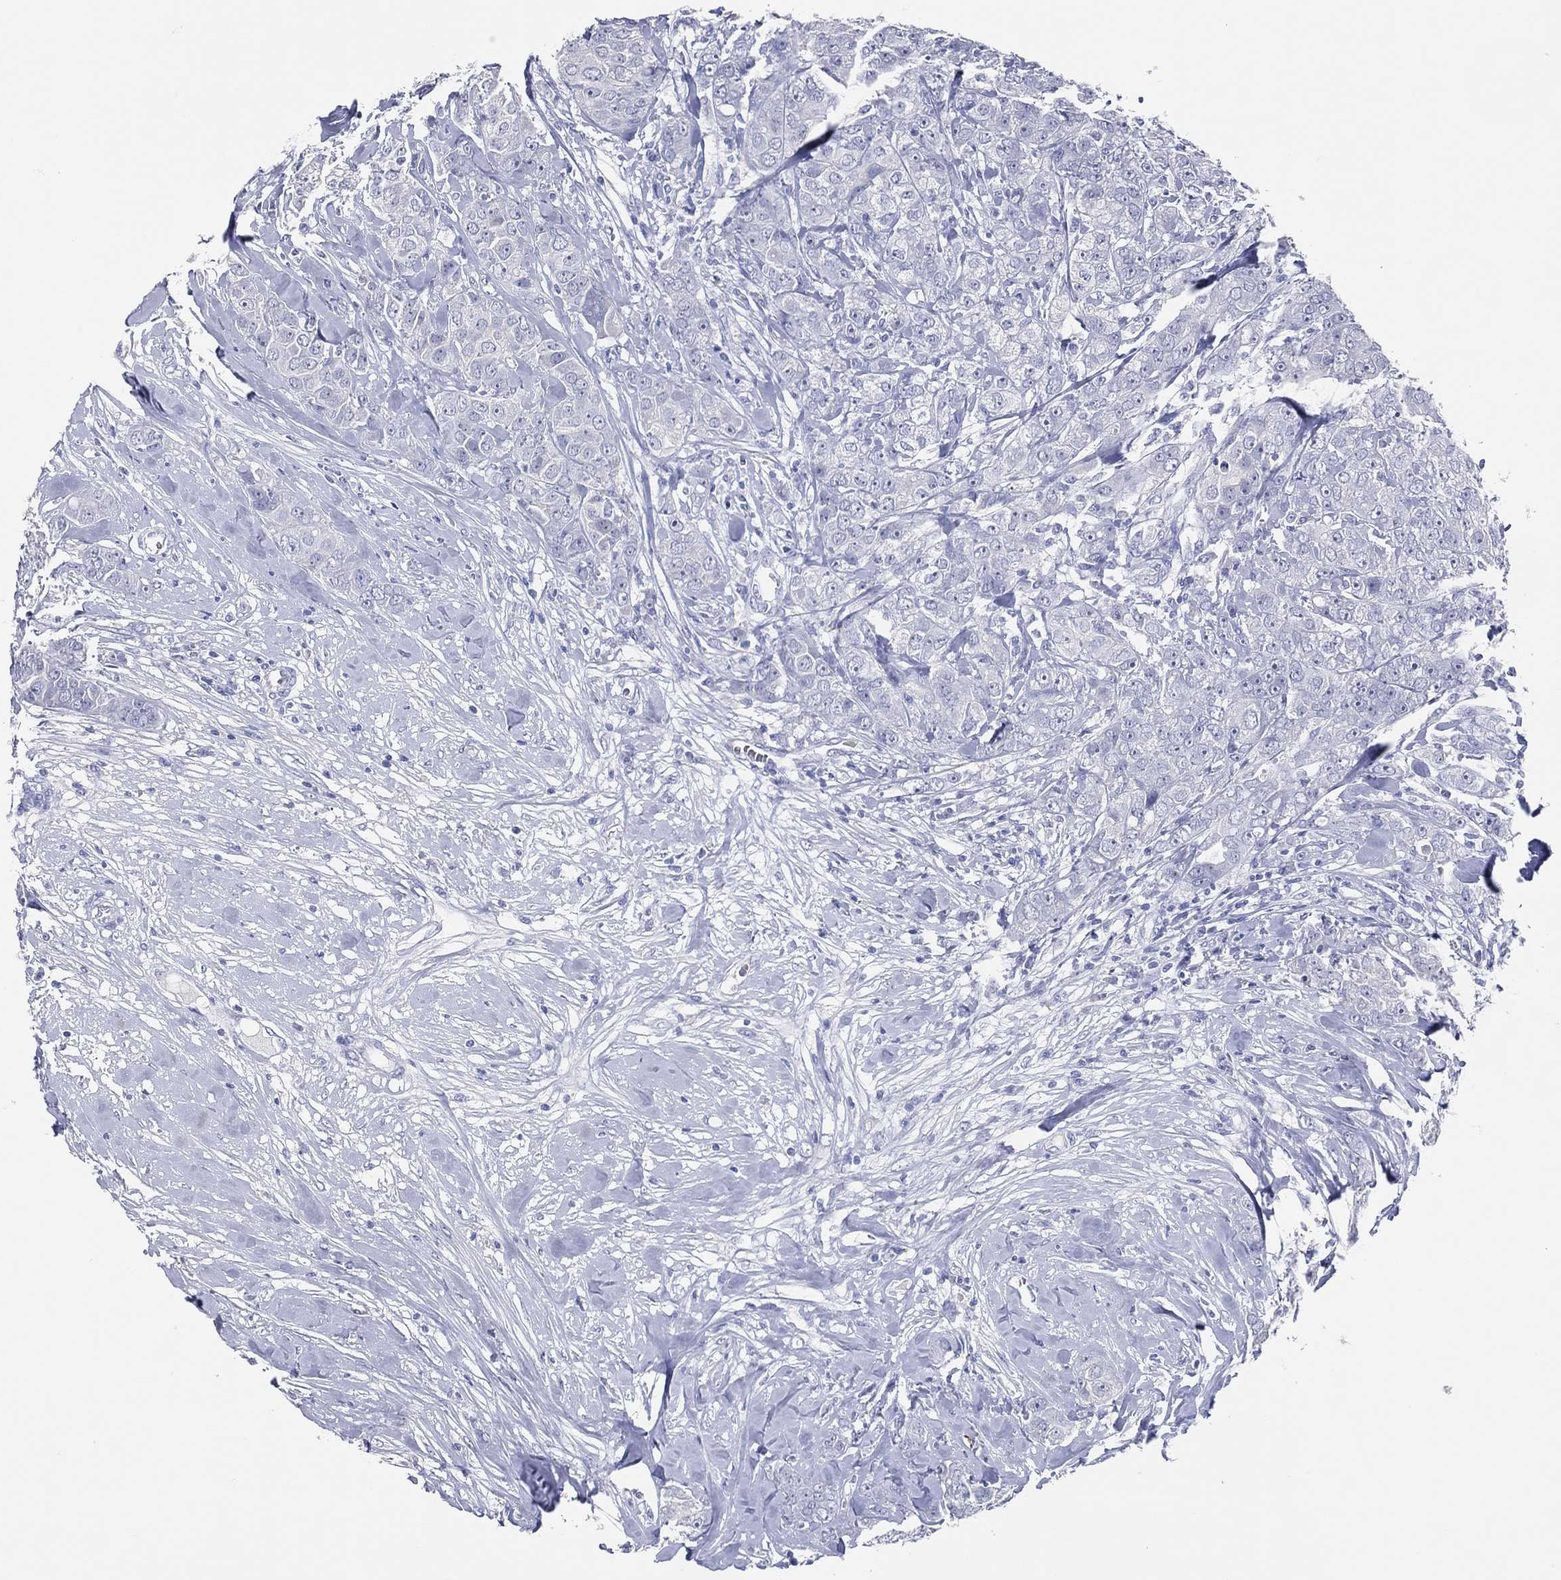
{"staining": {"intensity": "negative", "quantity": "none", "location": "none"}, "tissue": "breast cancer", "cell_type": "Tumor cells", "image_type": "cancer", "snomed": [{"axis": "morphology", "description": "Duct carcinoma"}, {"axis": "topography", "description": "Breast"}], "caption": "There is no significant expression in tumor cells of breast cancer (intraductal carcinoma).", "gene": "DNAH6", "patient": {"sex": "female", "age": 43}}